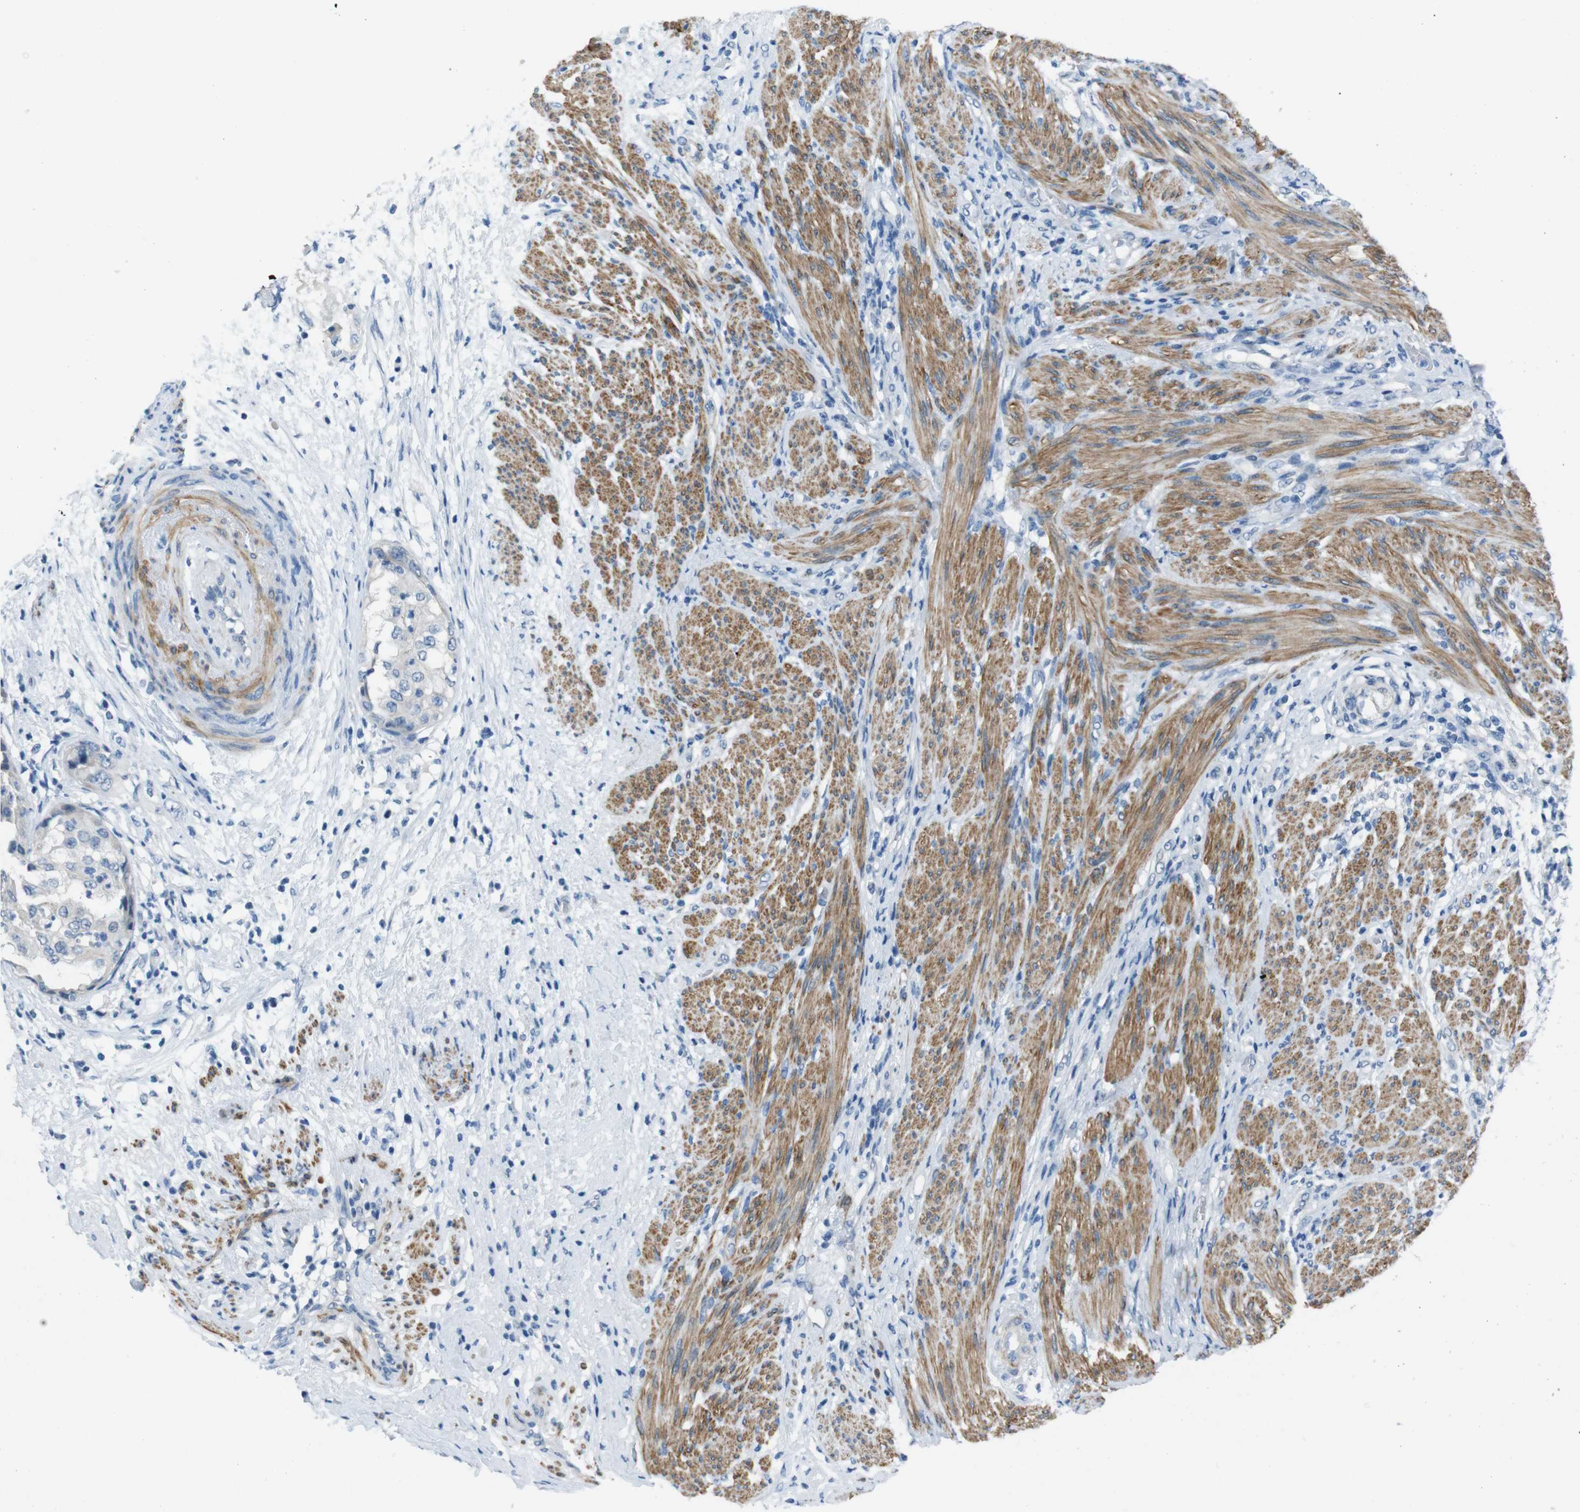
{"staining": {"intensity": "negative", "quantity": "none", "location": "none"}, "tissue": "endometrial cancer", "cell_type": "Tumor cells", "image_type": "cancer", "snomed": [{"axis": "morphology", "description": "Adenocarcinoma, NOS"}, {"axis": "topography", "description": "Endometrium"}], "caption": "The histopathology image demonstrates no staining of tumor cells in endometrial cancer.", "gene": "HRH2", "patient": {"sex": "female", "age": 85}}